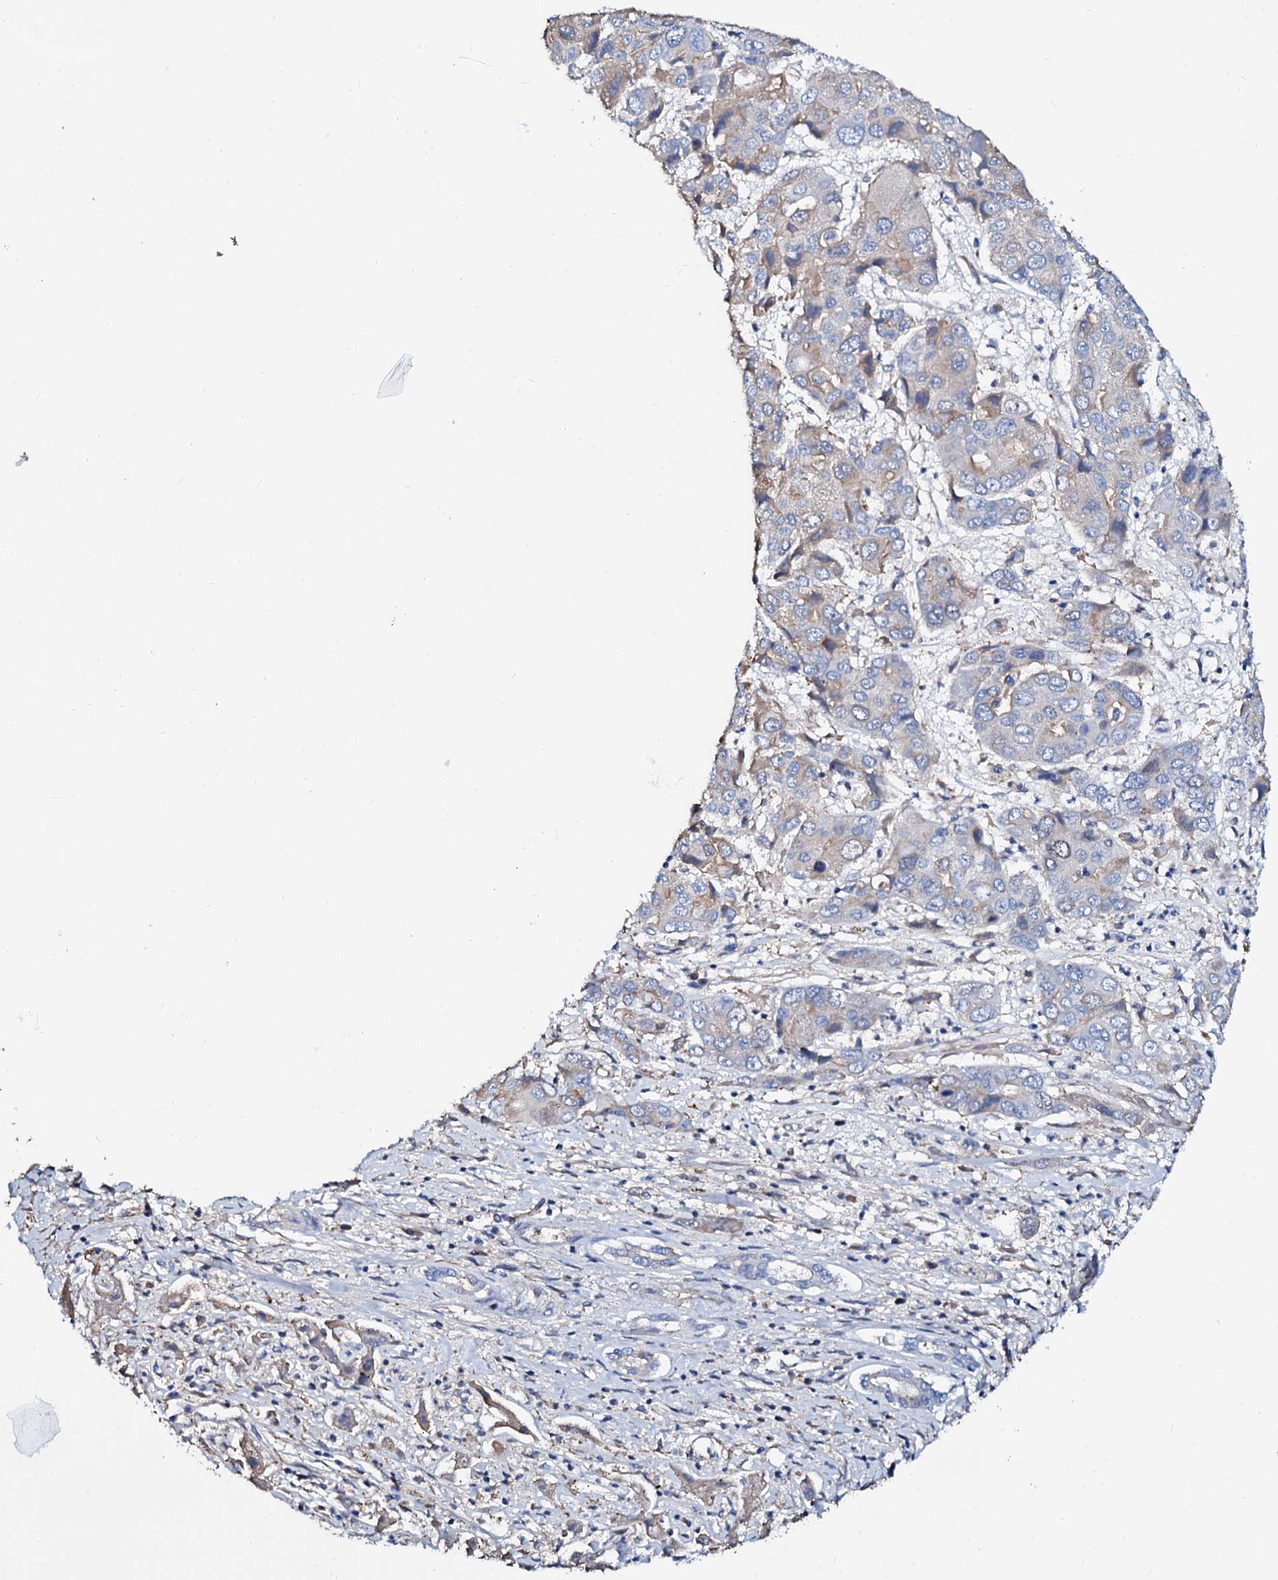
{"staining": {"intensity": "negative", "quantity": "none", "location": "none"}, "tissue": "liver cancer", "cell_type": "Tumor cells", "image_type": "cancer", "snomed": [{"axis": "morphology", "description": "Cholangiocarcinoma"}, {"axis": "topography", "description": "Liver"}], "caption": "This is an immunohistochemistry (IHC) histopathology image of cholangiocarcinoma (liver). There is no expression in tumor cells.", "gene": "CSKMT", "patient": {"sex": "male", "age": 67}}